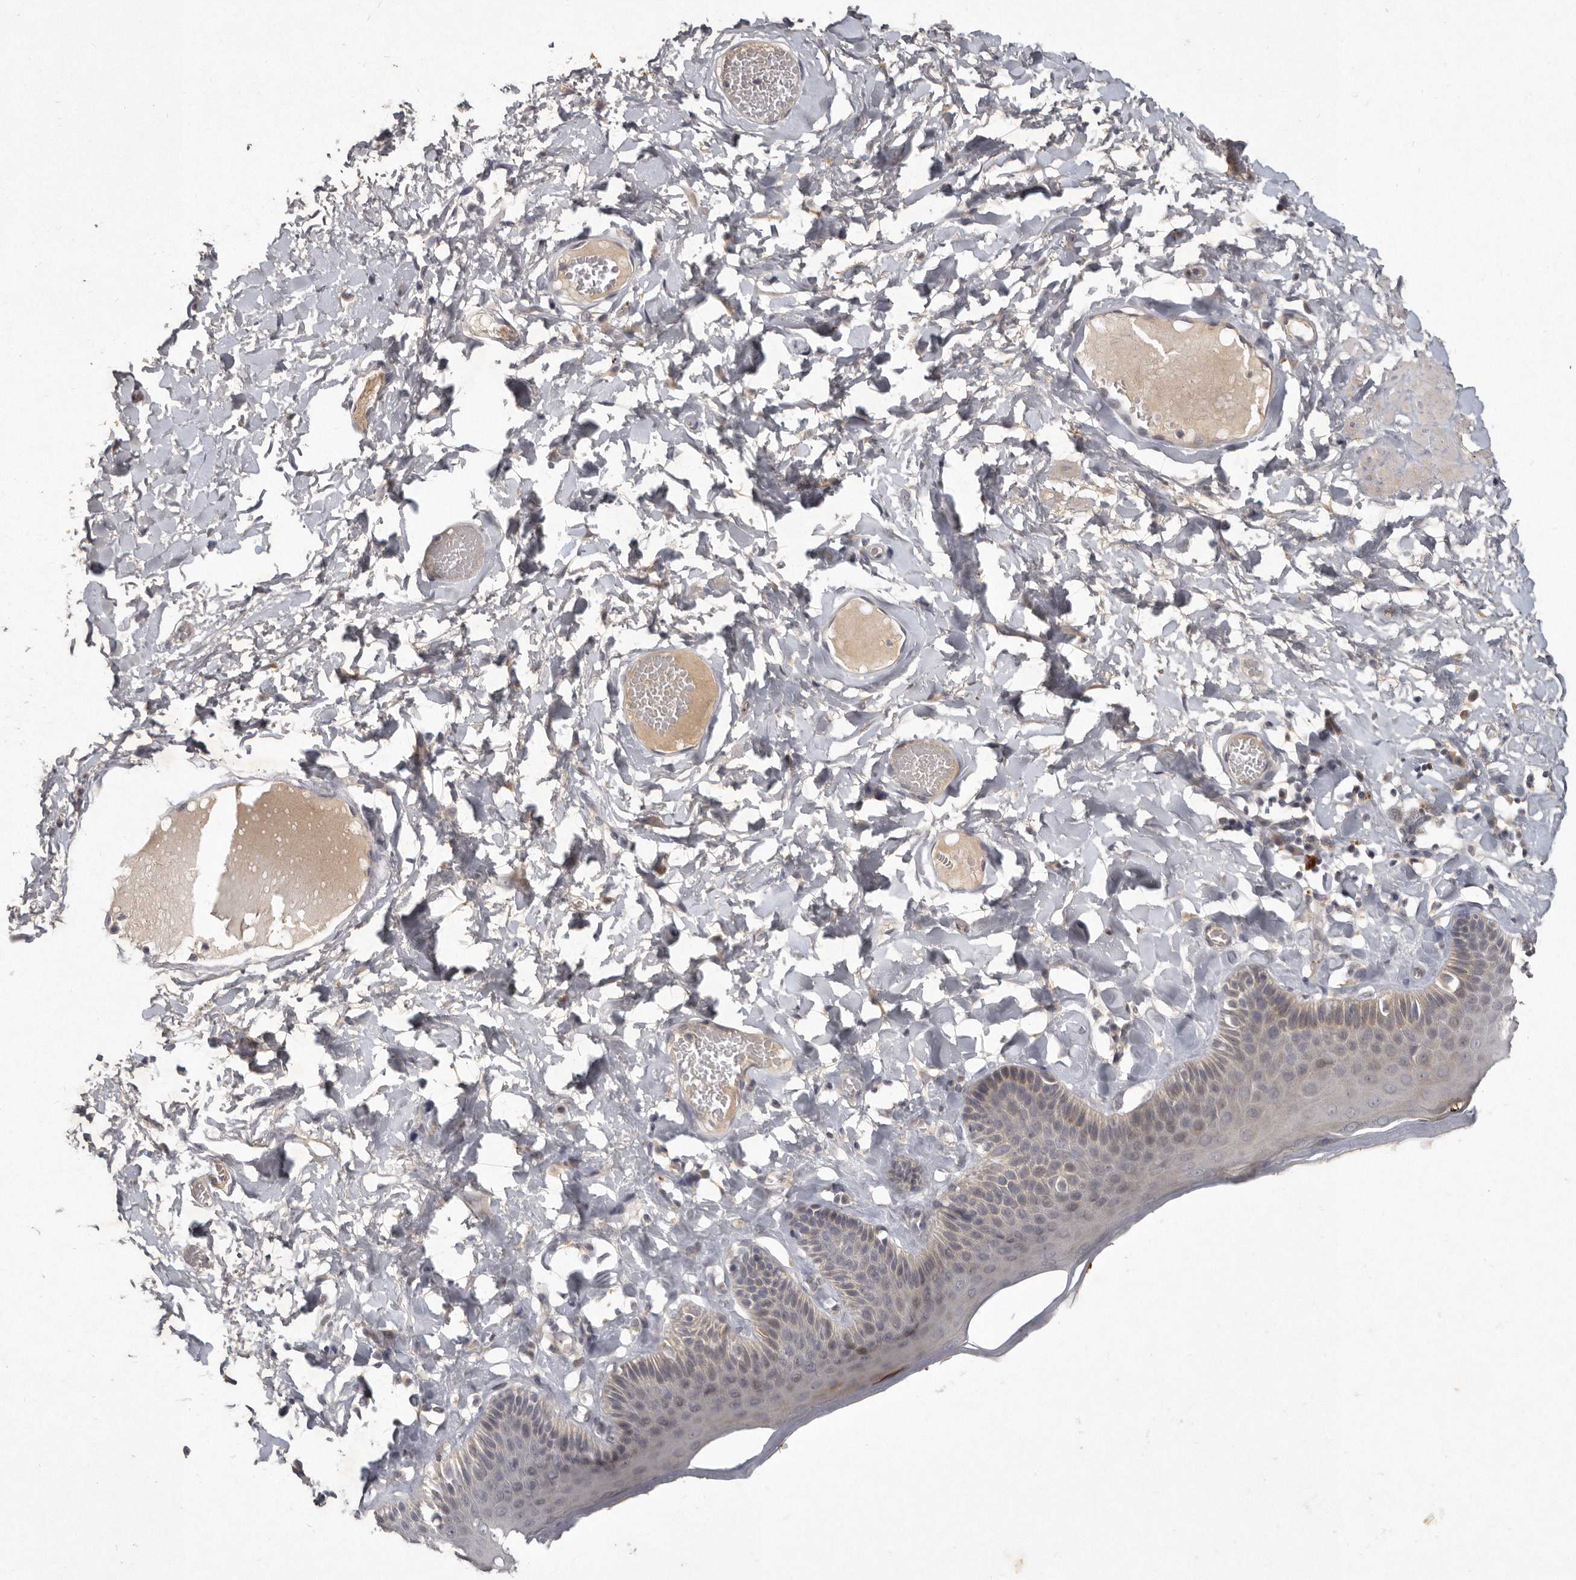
{"staining": {"intensity": "weak", "quantity": "<25%", "location": "cytoplasmic/membranous"}, "tissue": "skin", "cell_type": "Epidermal cells", "image_type": "normal", "snomed": [{"axis": "morphology", "description": "Normal tissue, NOS"}, {"axis": "topography", "description": "Anal"}], "caption": "A micrograph of skin stained for a protein shows no brown staining in epidermal cells. (DAB immunohistochemistry (IHC) visualized using brightfield microscopy, high magnification).", "gene": "SLC22A1", "patient": {"sex": "male", "age": 69}}